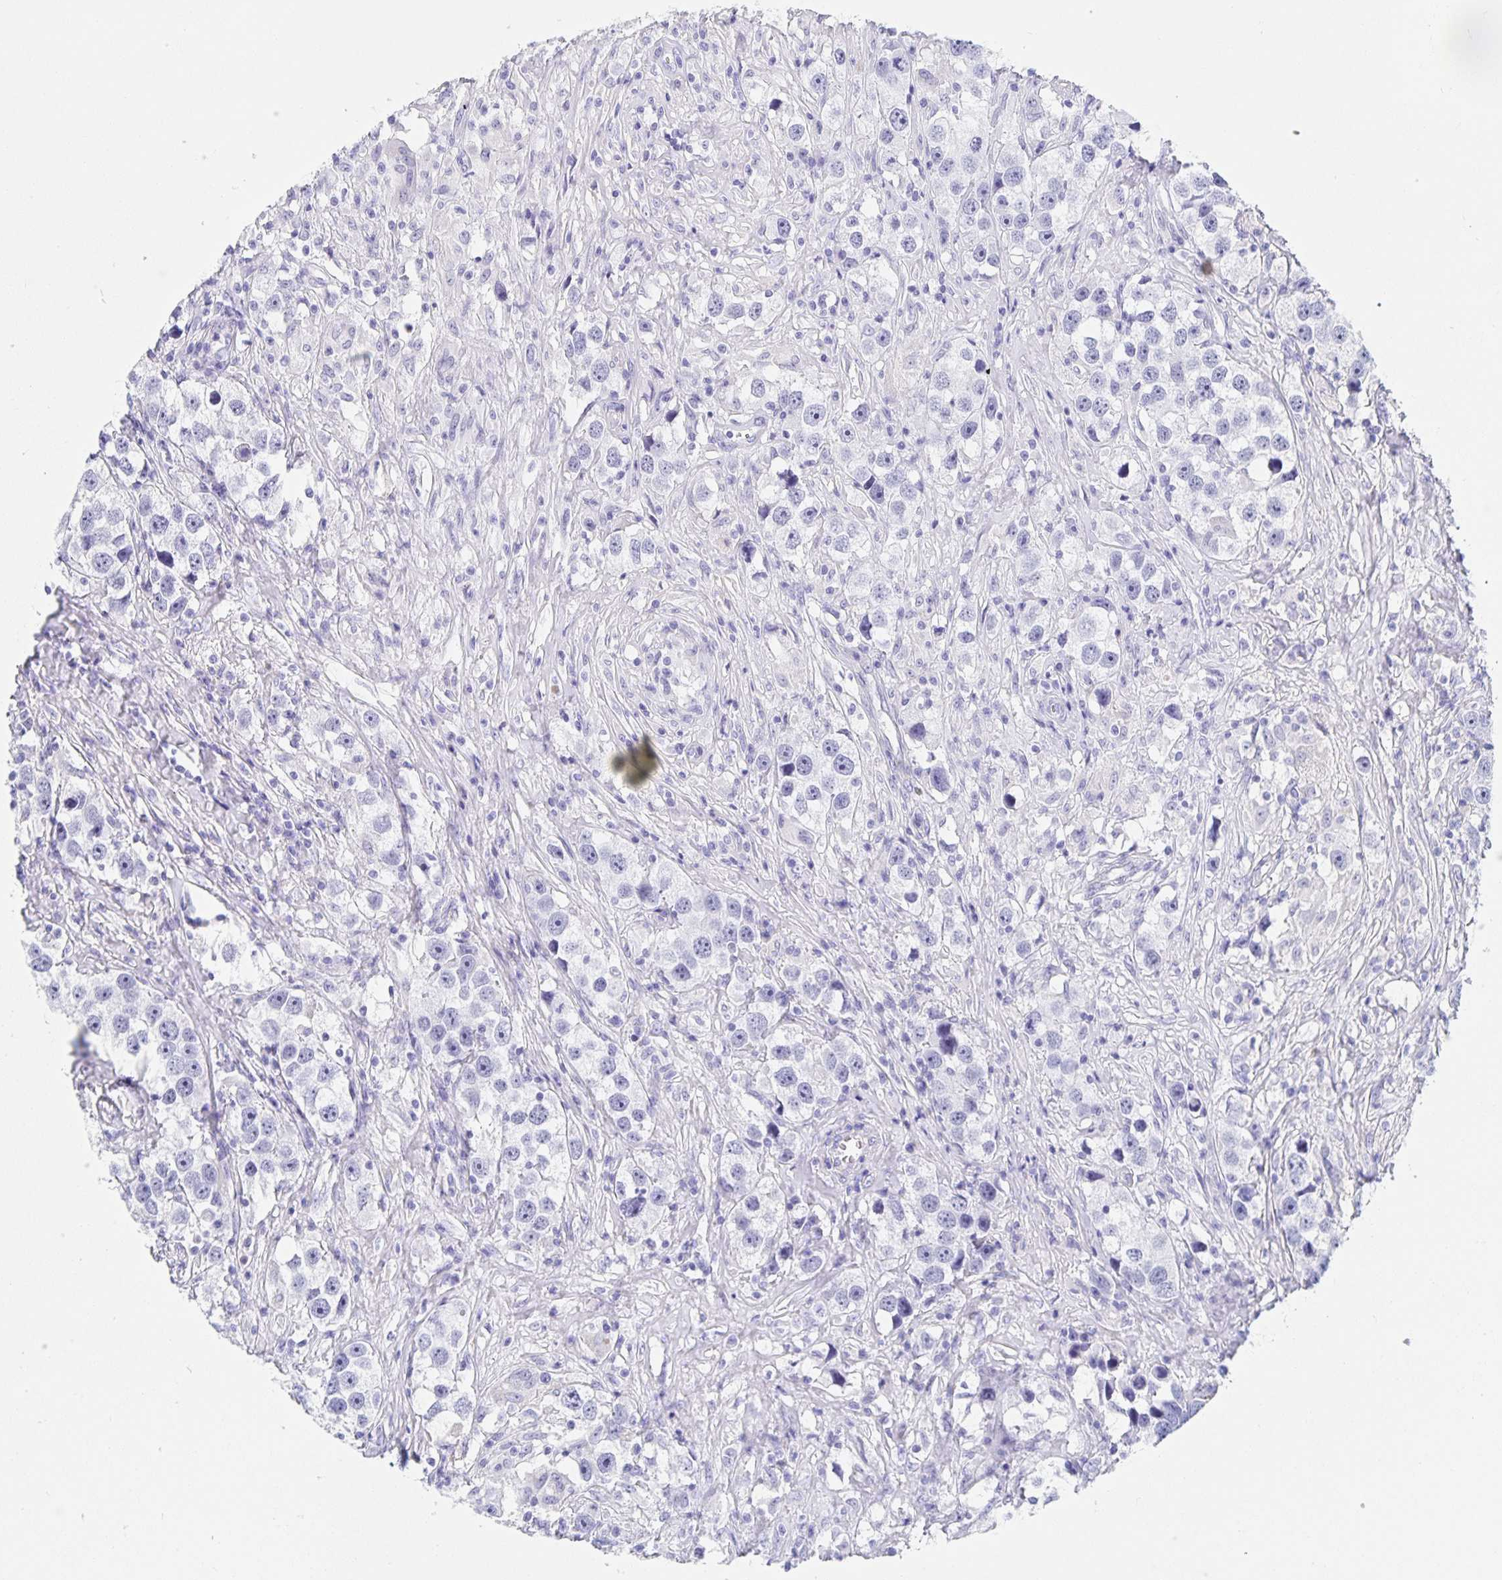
{"staining": {"intensity": "negative", "quantity": "none", "location": "none"}, "tissue": "testis cancer", "cell_type": "Tumor cells", "image_type": "cancer", "snomed": [{"axis": "morphology", "description": "Seminoma, NOS"}, {"axis": "topography", "description": "Testis"}], "caption": "A histopathology image of human testis seminoma is negative for staining in tumor cells. Brightfield microscopy of immunohistochemistry (IHC) stained with DAB (brown) and hematoxylin (blue), captured at high magnification.", "gene": "DMBT1", "patient": {"sex": "male", "age": 49}}